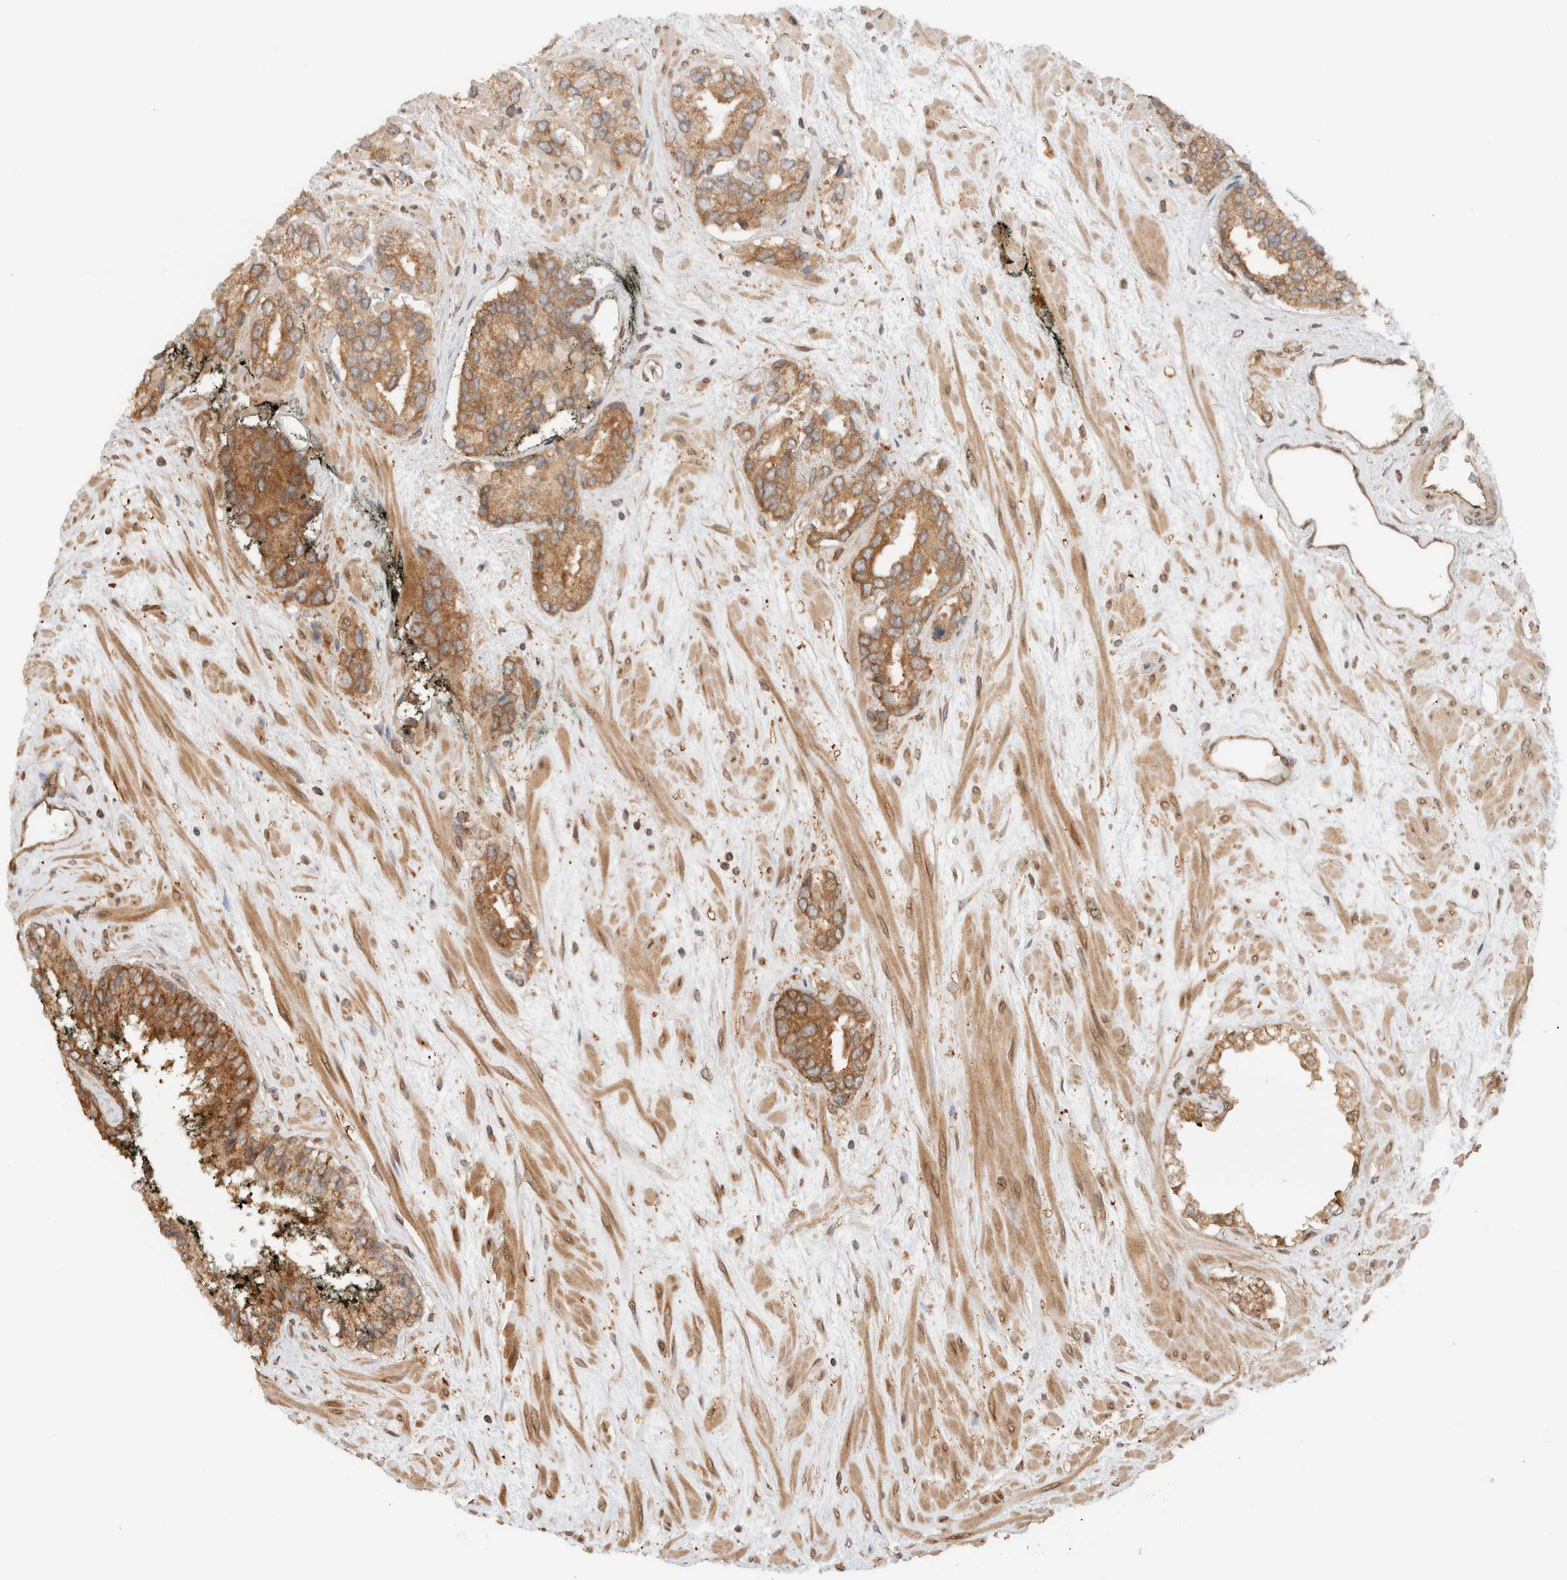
{"staining": {"intensity": "moderate", "quantity": "25%-75%", "location": "cytoplasmic/membranous"}, "tissue": "prostate cancer", "cell_type": "Tumor cells", "image_type": "cancer", "snomed": [{"axis": "morphology", "description": "Adenocarcinoma, High grade"}, {"axis": "topography", "description": "Prostate"}], "caption": "Protein staining by immunohistochemistry exhibits moderate cytoplasmic/membranous staining in approximately 25%-75% of tumor cells in prostate adenocarcinoma (high-grade). The staining was performed using DAB (3,3'-diaminobenzidine), with brown indicating positive protein expression. Nuclei are stained blue with hematoxylin.", "gene": "ARFGEF2", "patient": {"sex": "male", "age": 71}}